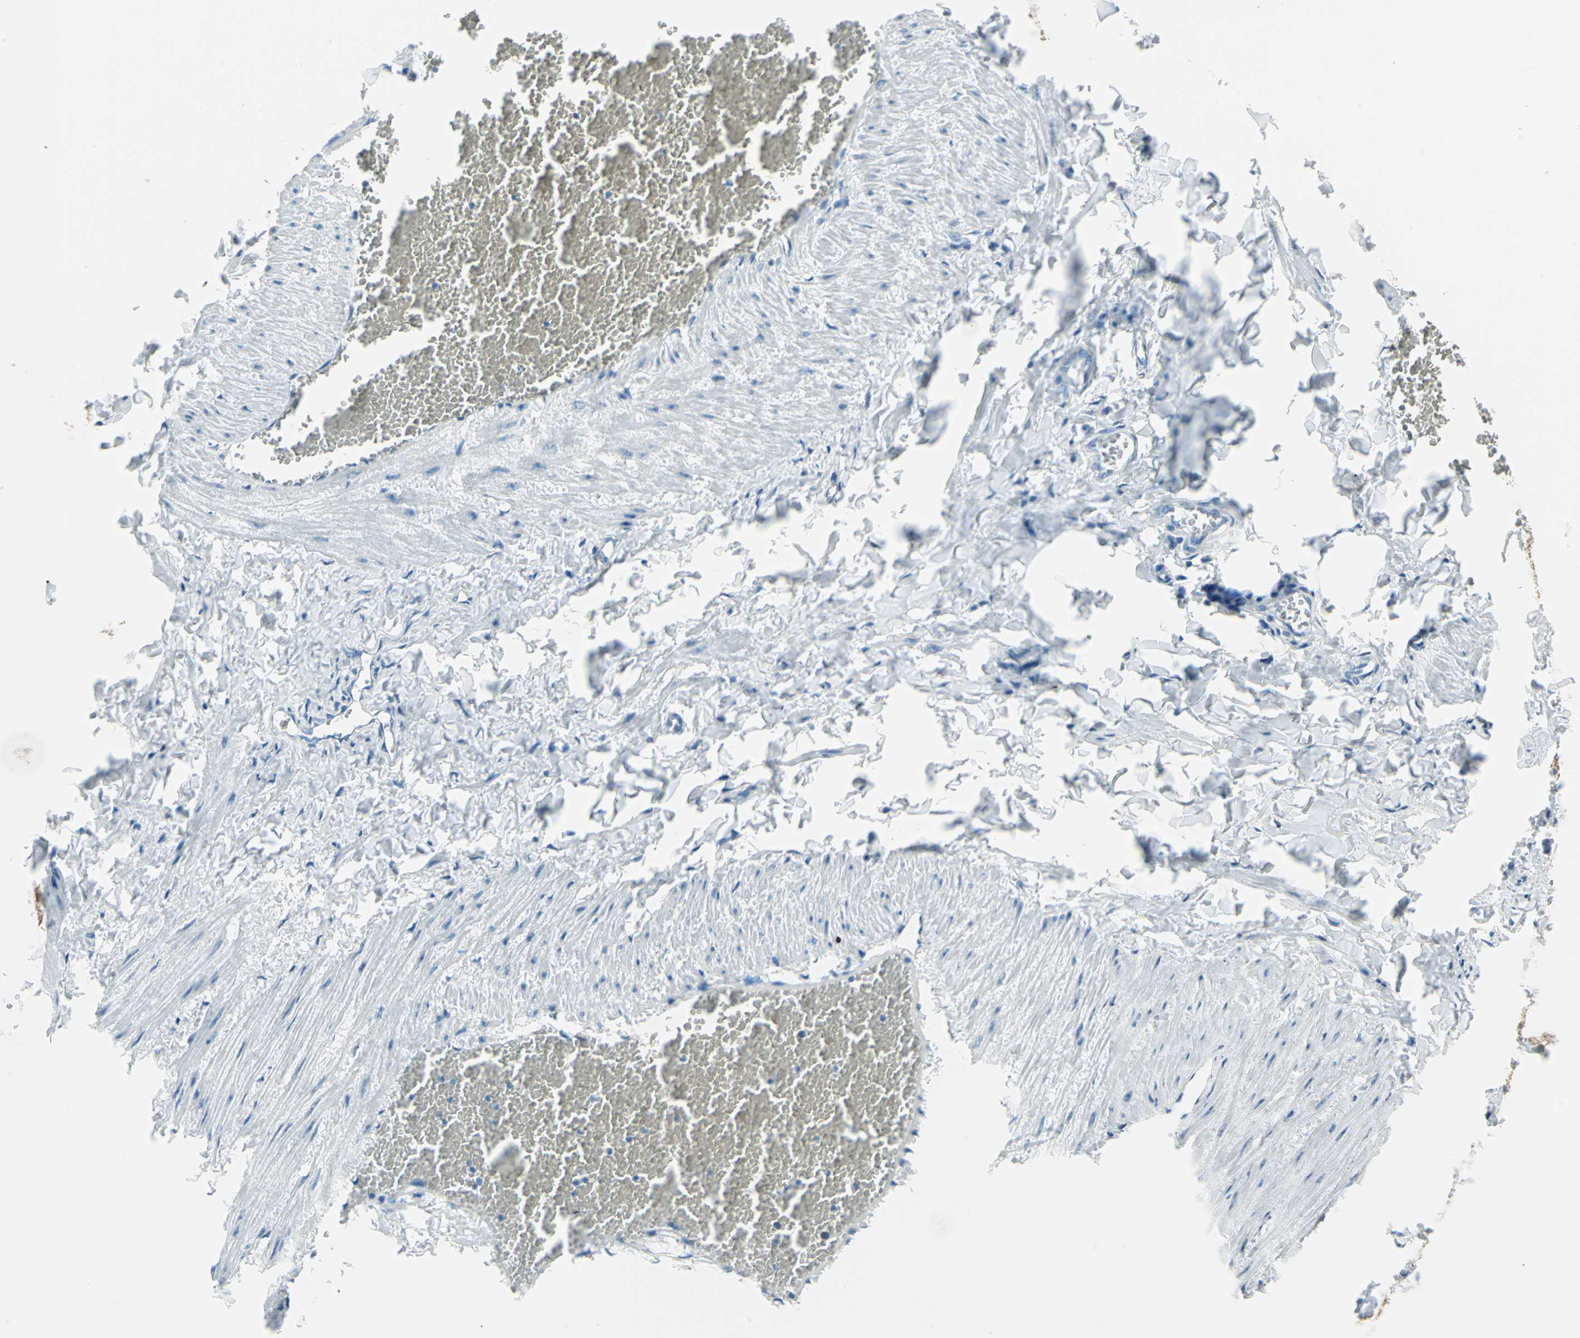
{"staining": {"intensity": "negative", "quantity": "none", "location": "none"}, "tissue": "adipose tissue", "cell_type": "Adipocytes", "image_type": "normal", "snomed": [{"axis": "morphology", "description": "Normal tissue, NOS"}, {"axis": "topography", "description": "Vascular tissue"}], "caption": "Protein analysis of benign adipose tissue demonstrates no significant staining in adipocytes.", "gene": "ALDOA", "patient": {"sex": "male", "age": 41}}